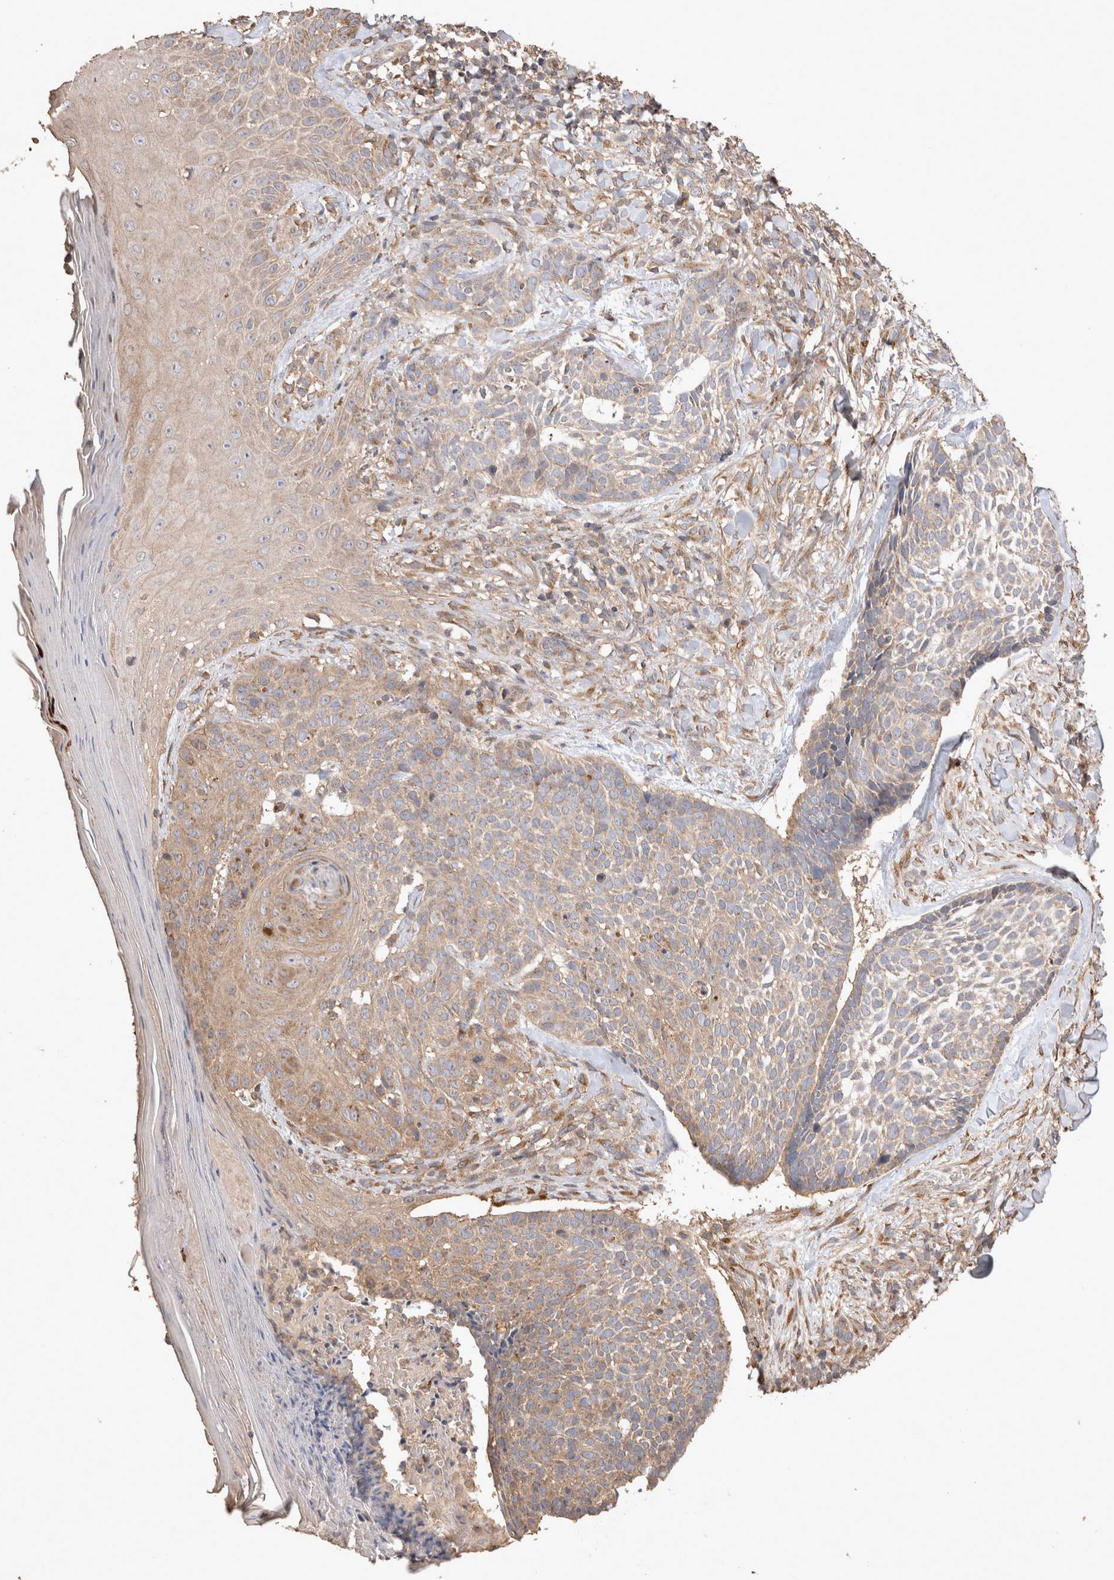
{"staining": {"intensity": "weak", "quantity": ">75%", "location": "cytoplasmic/membranous"}, "tissue": "skin cancer", "cell_type": "Tumor cells", "image_type": "cancer", "snomed": [{"axis": "morphology", "description": "Normal tissue, NOS"}, {"axis": "morphology", "description": "Basal cell carcinoma"}, {"axis": "topography", "description": "Skin"}], "caption": "IHC histopathology image of skin basal cell carcinoma stained for a protein (brown), which displays low levels of weak cytoplasmic/membranous positivity in about >75% of tumor cells.", "gene": "SNX31", "patient": {"sex": "male", "age": 67}}